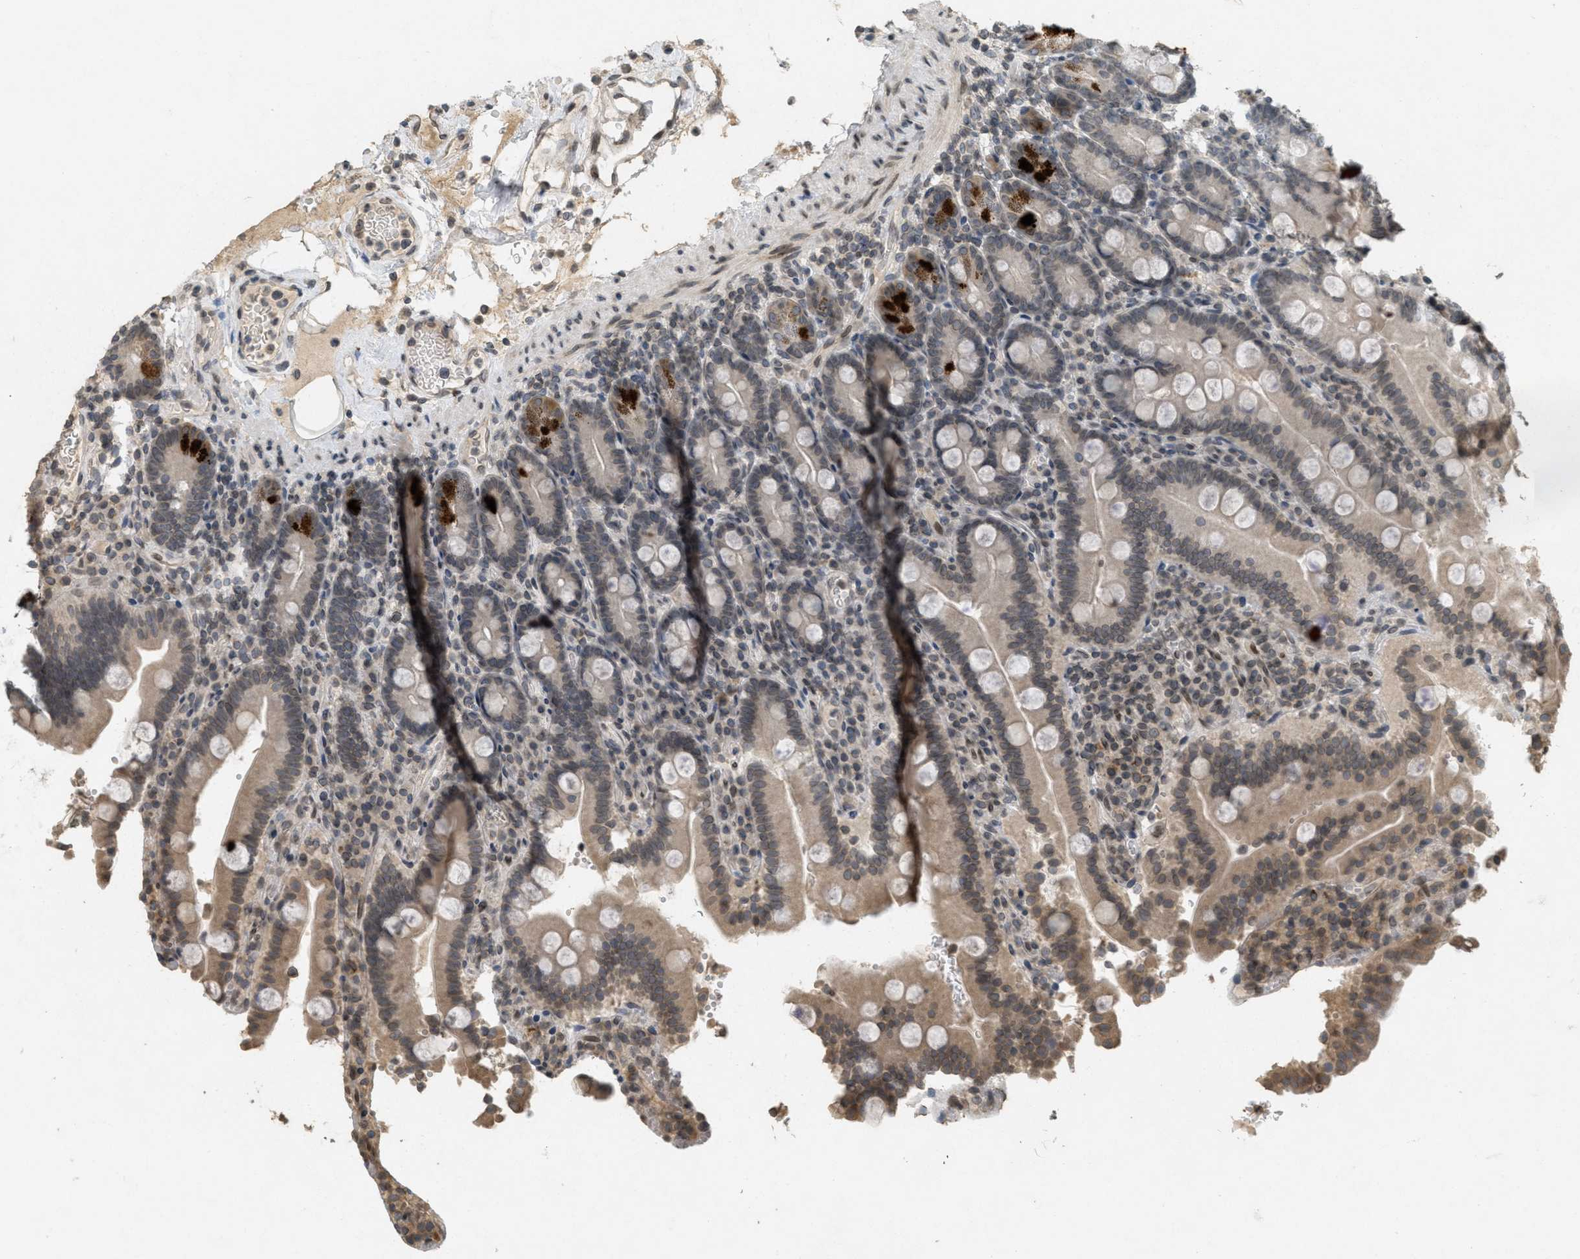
{"staining": {"intensity": "moderate", "quantity": "25%-75%", "location": "cytoplasmic/membranous,nuclear"}, "tissue": "duodenum", "cell_type": "Glandular cells", "image_type": "normal", "snomed": [{"axis": "morphology", "description": "Normal tissue, NOS"}, {"axis": "topography", "description": "Small intestine, NOS"}], "caption": "Immunohistochemistry (IHC) (DAB (3,3'-diaminobenzidine)) staining of benign duodenum exhibits moderate cytoplasmic/membranous,nuclear protein positivity in approximately 25%-75% of glandular cells.", "gene": "ABHD6", "patient": {"sex": "female", "age": 71}}